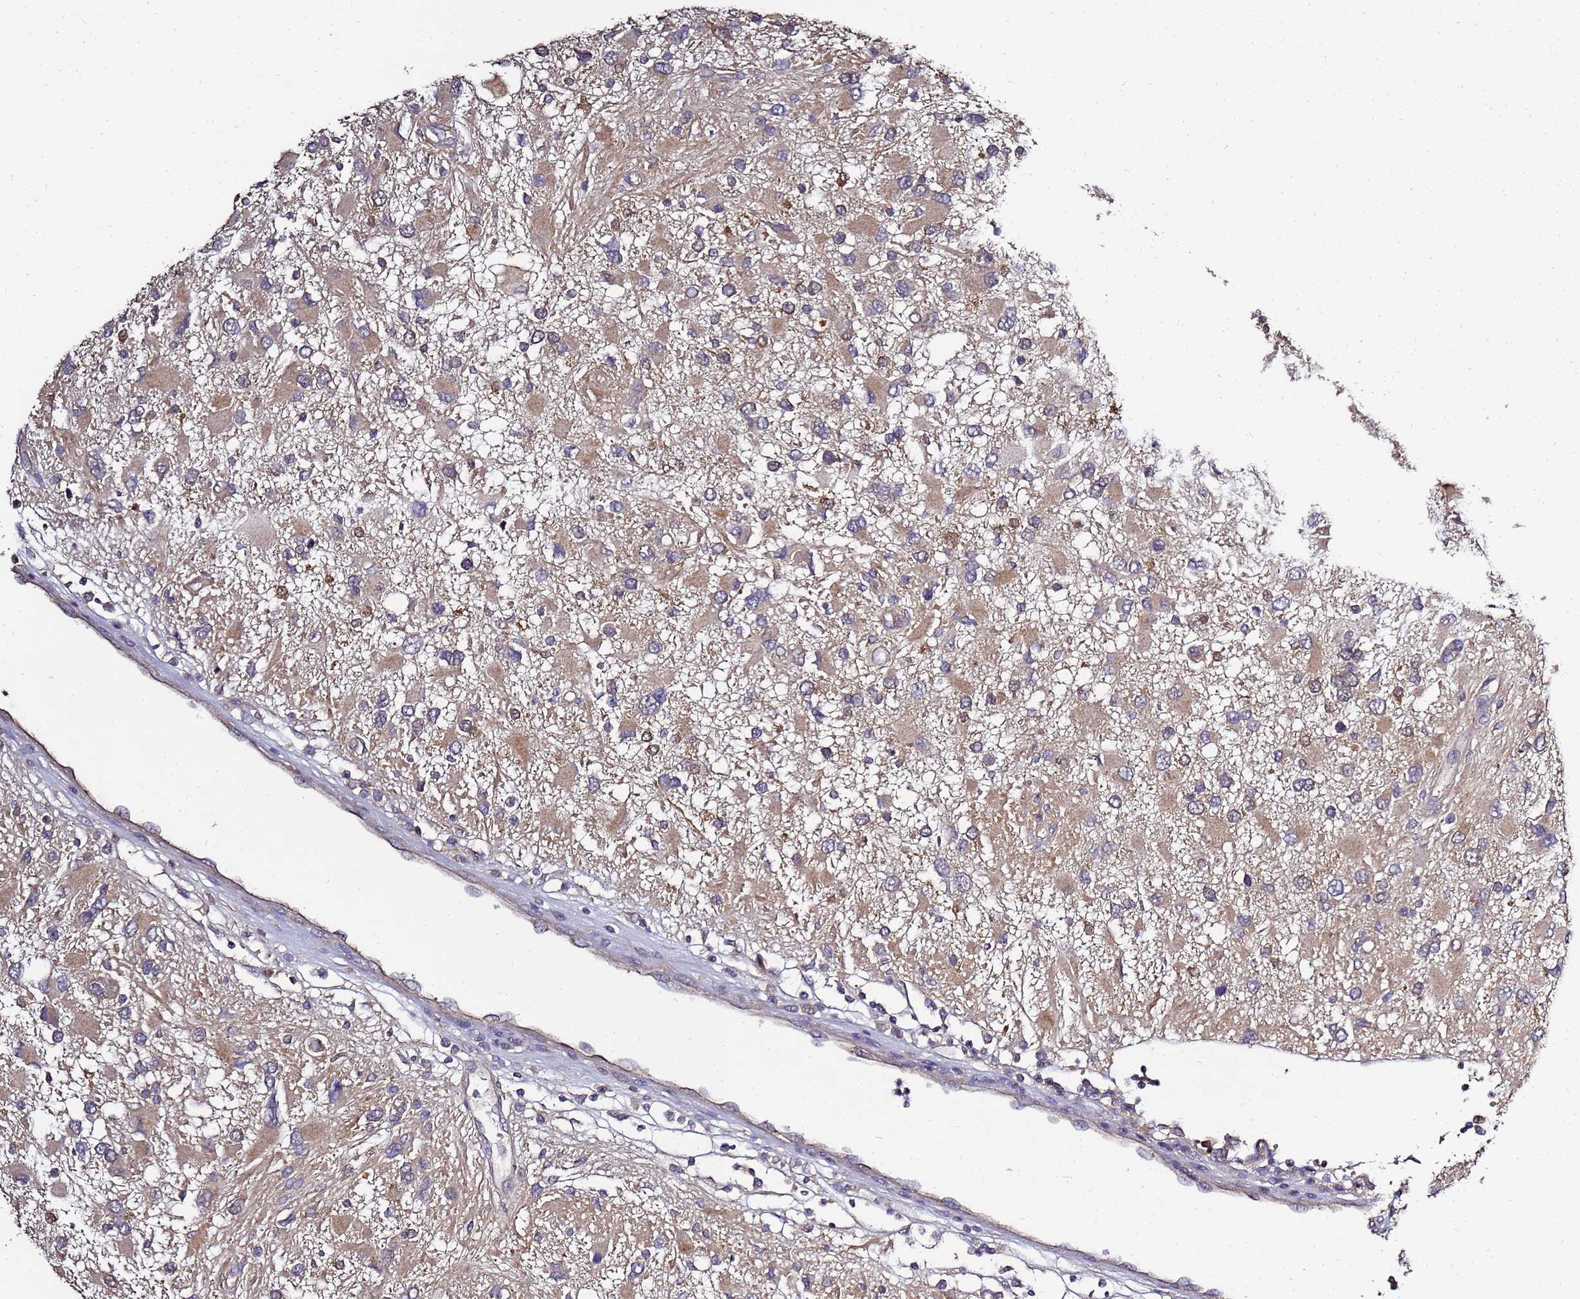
{"staining": {"intensity": "weak", "quantity": "25%-75%", "location": "cytoplasmic/membranous"}, "tissue": "glioma", "cell_type": "Tumor cells", "image_type": "cancer", "snomed": [{"axis": "morphology", "description": "Glioma, malignant, High grade"}, {"axis": "topography", "description": "Brain"}], "caption": "Immunohistochemical staining of glioma exhibits low levels of weak cytoplasmic/membranous protein expression in about 25%-75% of tumor cells.", "gene": "ENOPH1", "patient": {"sex": "male", "age": 53}}